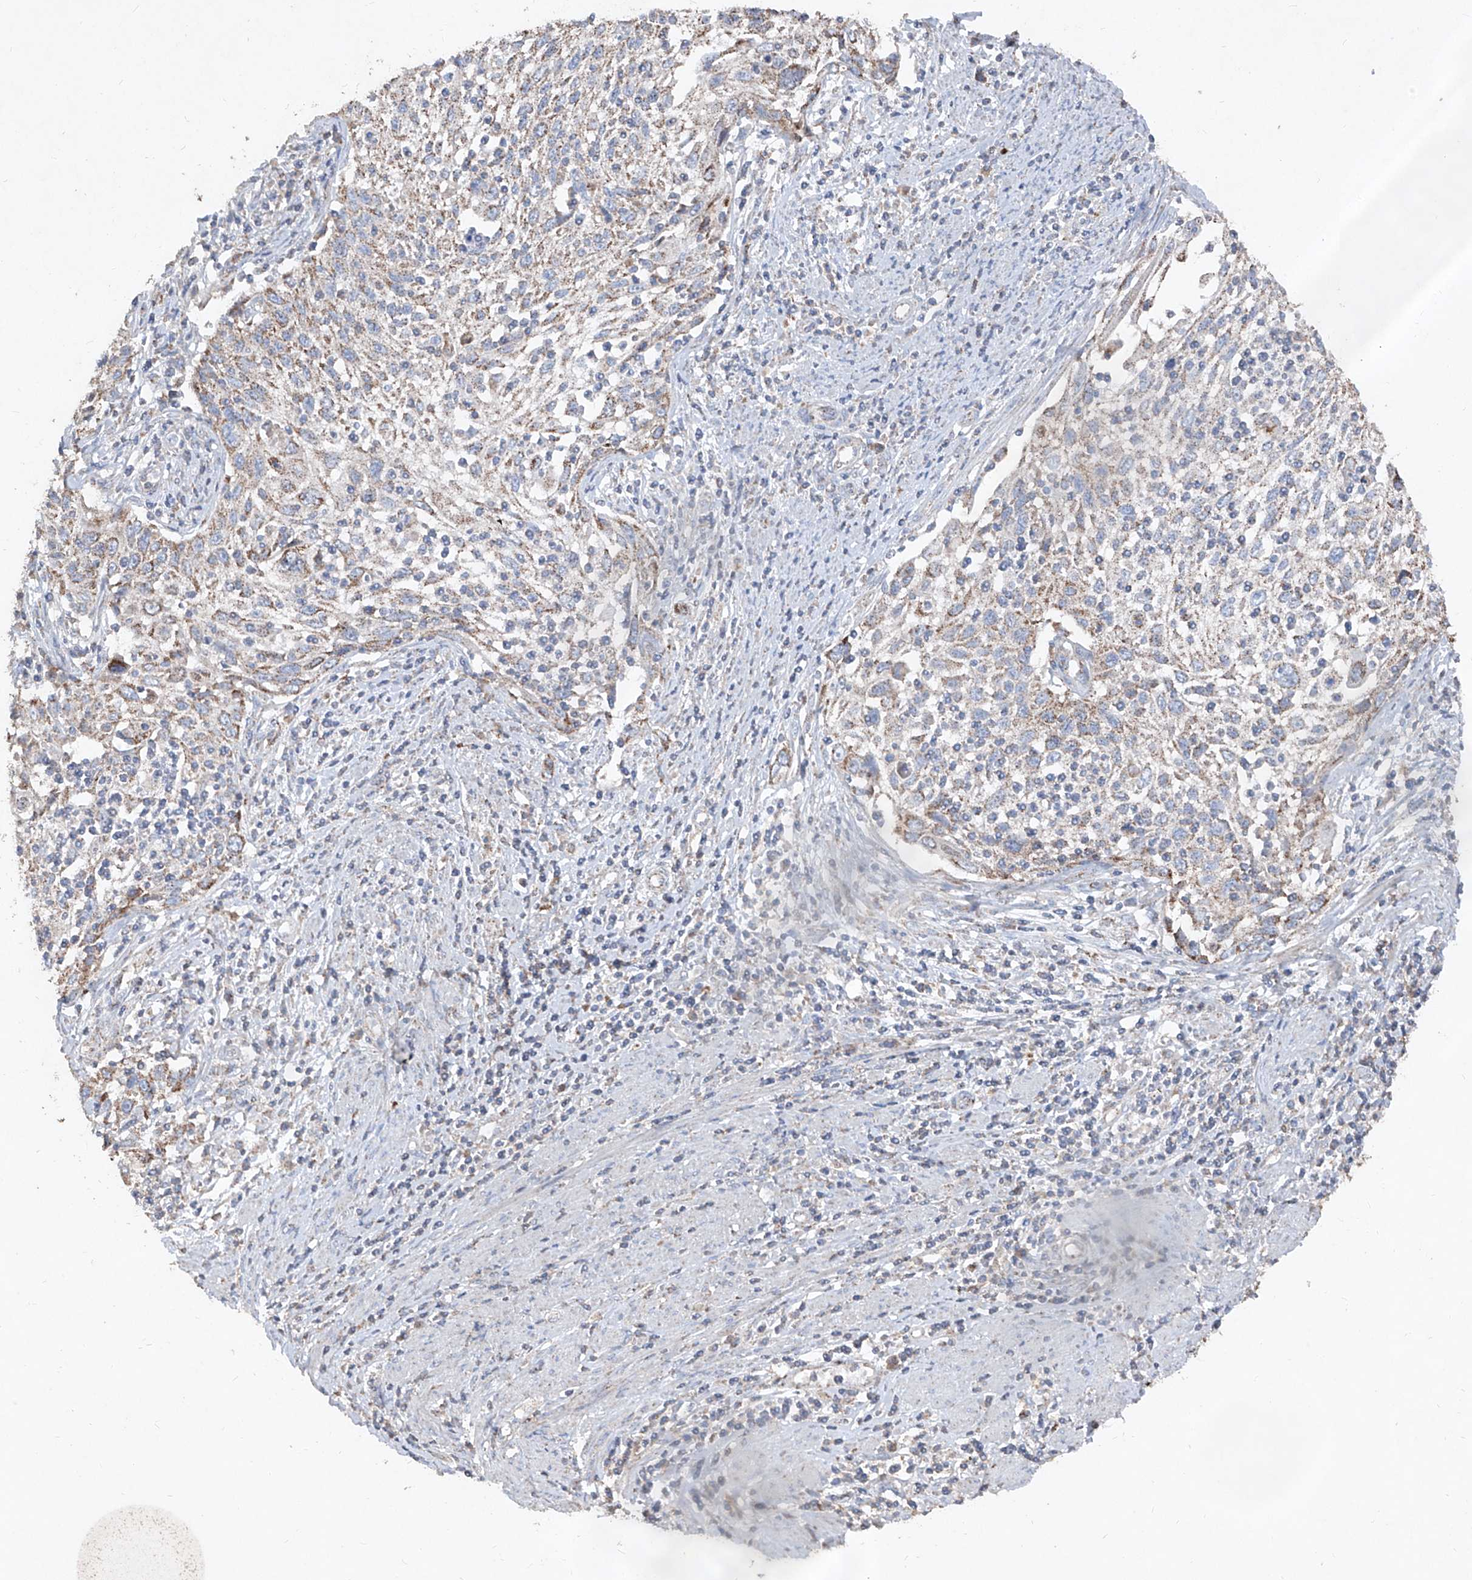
{"staining": {"intensity": "weak", "quantity": "25%-75%", "location": "cytoplasmic/membranous"}, "tissue": "cervical cancer", "cell_type": "Tumor cells", "image_type": "cancer", "snomed": [{"axis": "morphology", "description": "Squamous cell carcinoma, NOS"}, {"axis": "topography", "description": "Cervix"}], "caption": "Protein staining of squamous cell carcinoma (cervical) tissue shows weak cytoplasmic/membranous staining in about 25%-75% of tumor cells.", "gene": "ABCD3", "patient": {"sex": "female", "age": 70}}